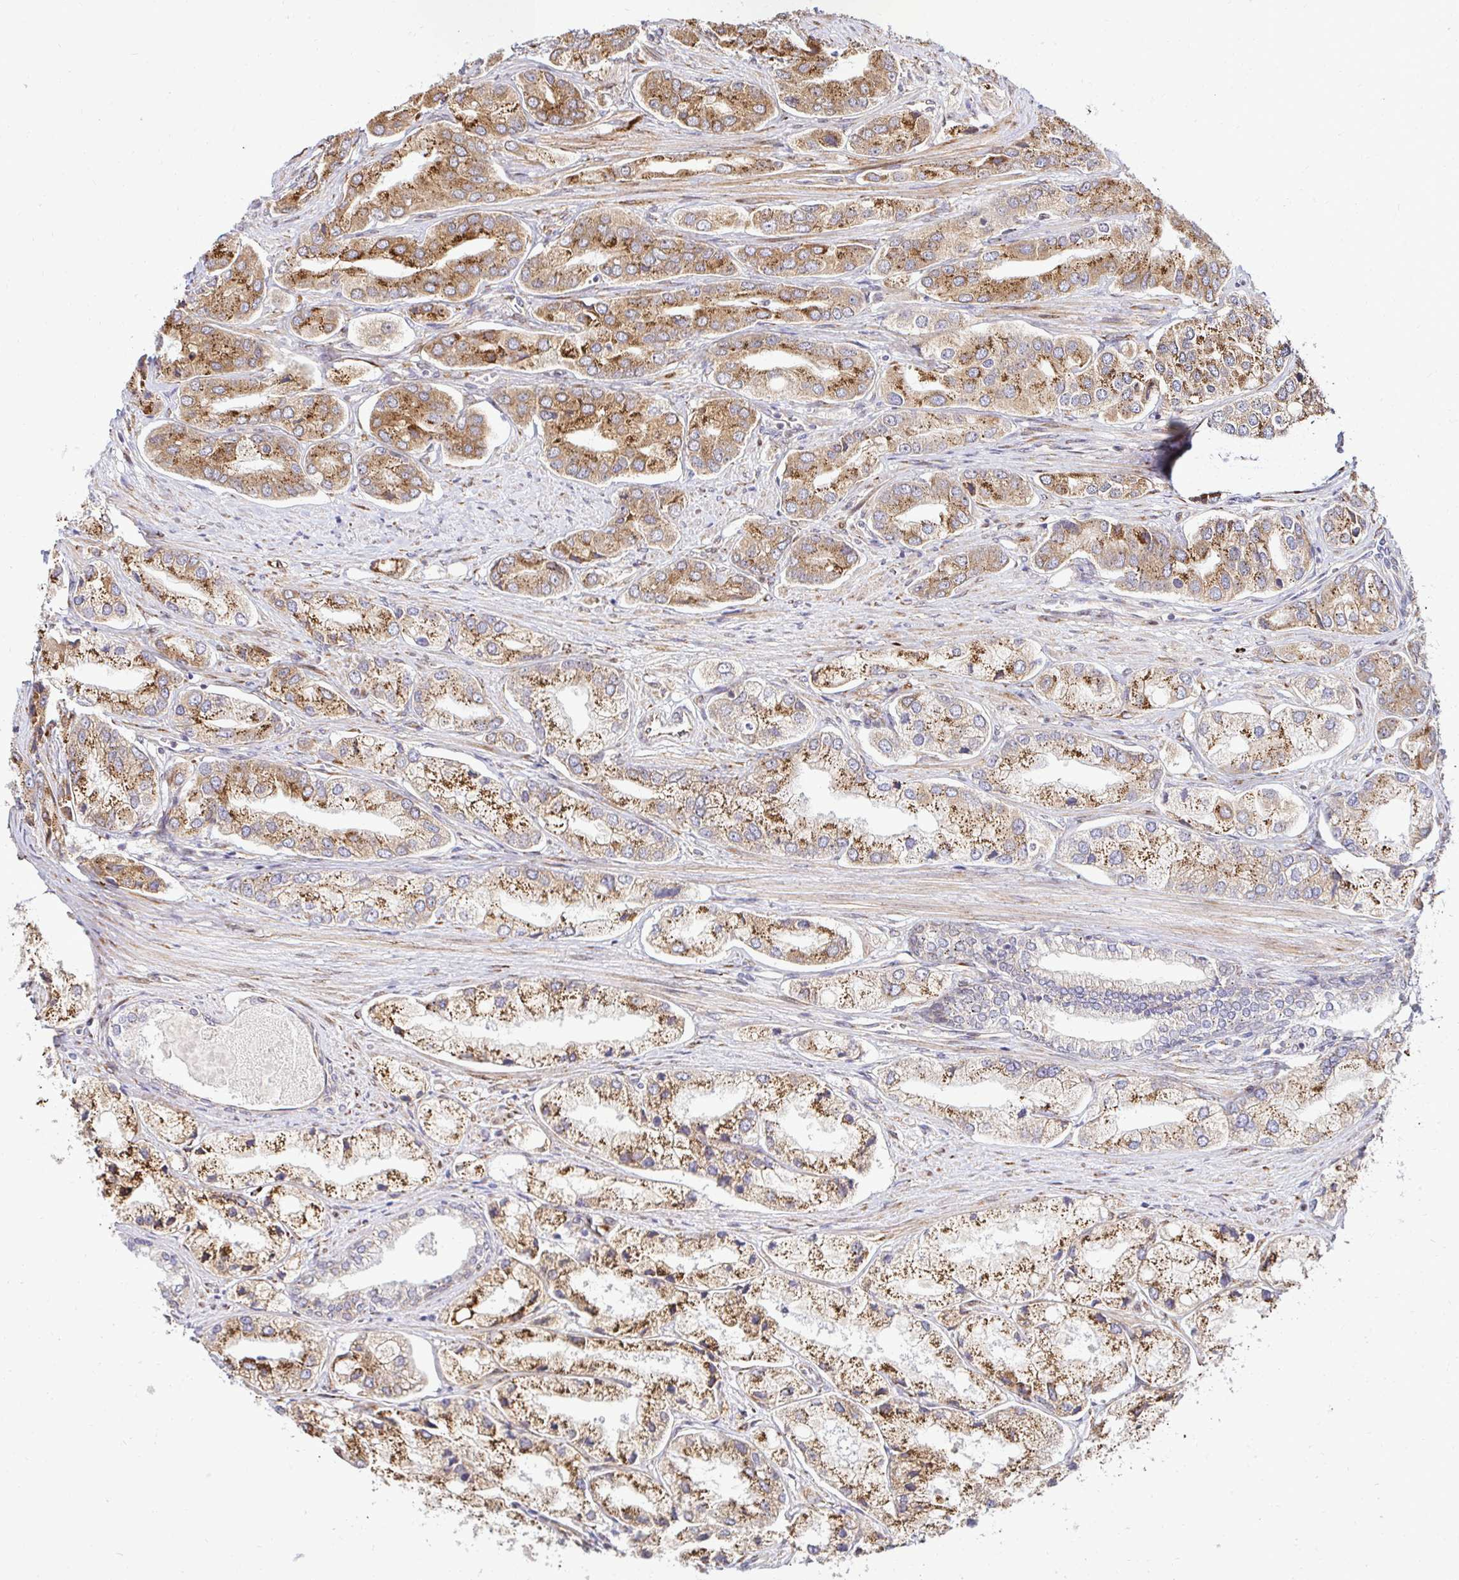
{"staining": {"intensity": "moderate", "quantity": ">75%", "location": "cytoplasmic/membranous"}, "tissue": "prostate cancer", "cell_type": "Tumor cells", "image_type": "cancer", "snomed": [{"axis": "morphology", "description": "Adenocarcinoma, Low grade"}, {"axis": "topography", "description": "Prostate"}], "caption": "Immunohistochemical staining of prostate adenocarcinoma (low-grade) demonstrates medium levels of moderate cytoplasmic/membranous protein expression in about >75% of tumor cells.", "gene": "HPS1", "patient": {"sex": "male", "age": 69}}